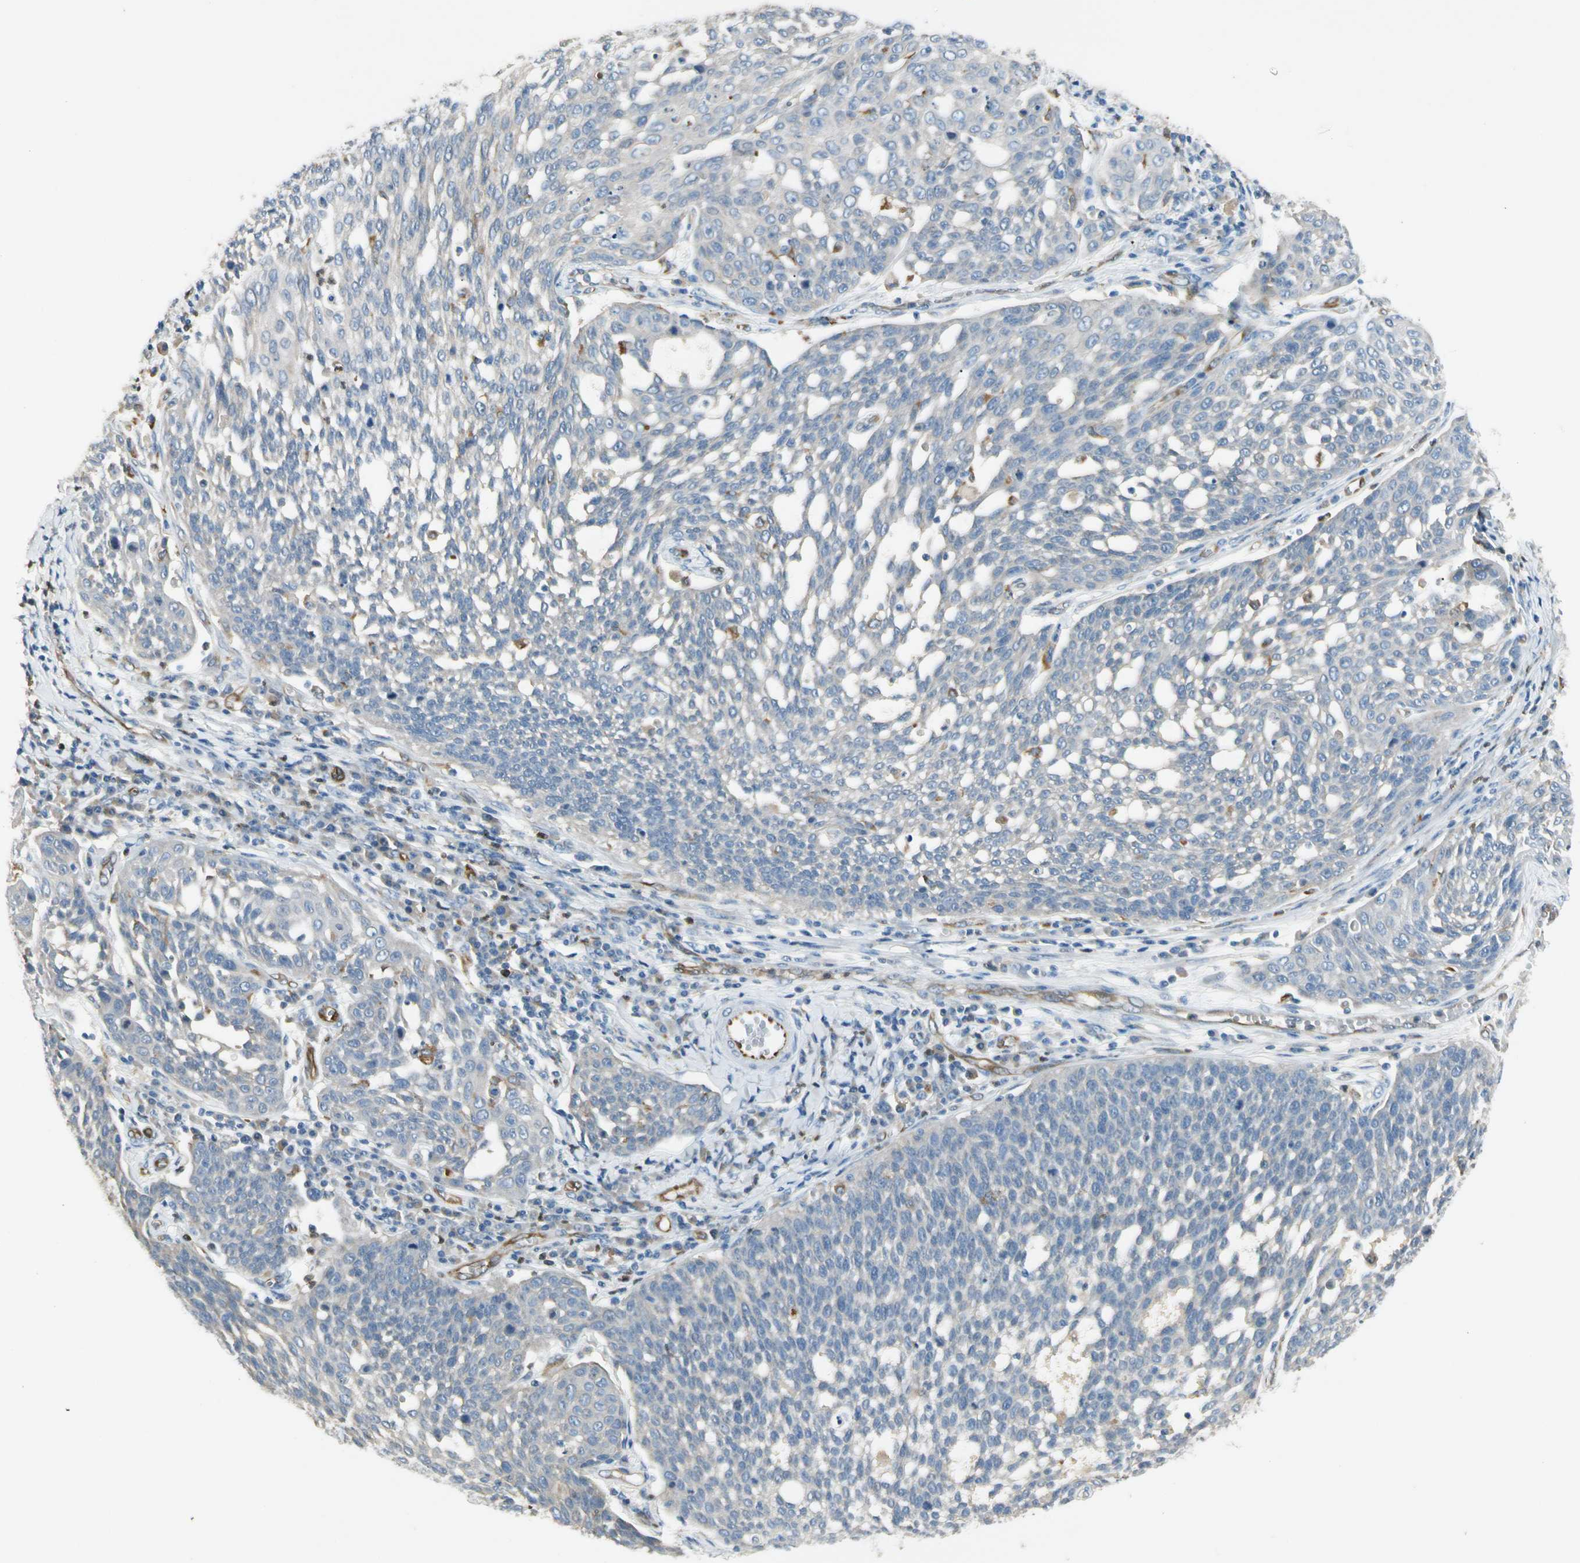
{"staining": {"intensity": "negative", "quantity": "none", "location": "none"}, "tissue": "cervical cancer", "cell_type": "Tumor cells", "image_type": "cancer", "snomed": [{"axis": "morphology", "description": "Squamous cell carcinoma, NOS"}, {"axis": "topography", "description": "Cervix"}], "caption": "Cervical squamous cell carcinoma stained for a protein using immunohistochemistry (IHC) demonstrates no staining tumor cells.", "gene": "LPCAT2", "patient": {"sex": "female", "age": 34}}